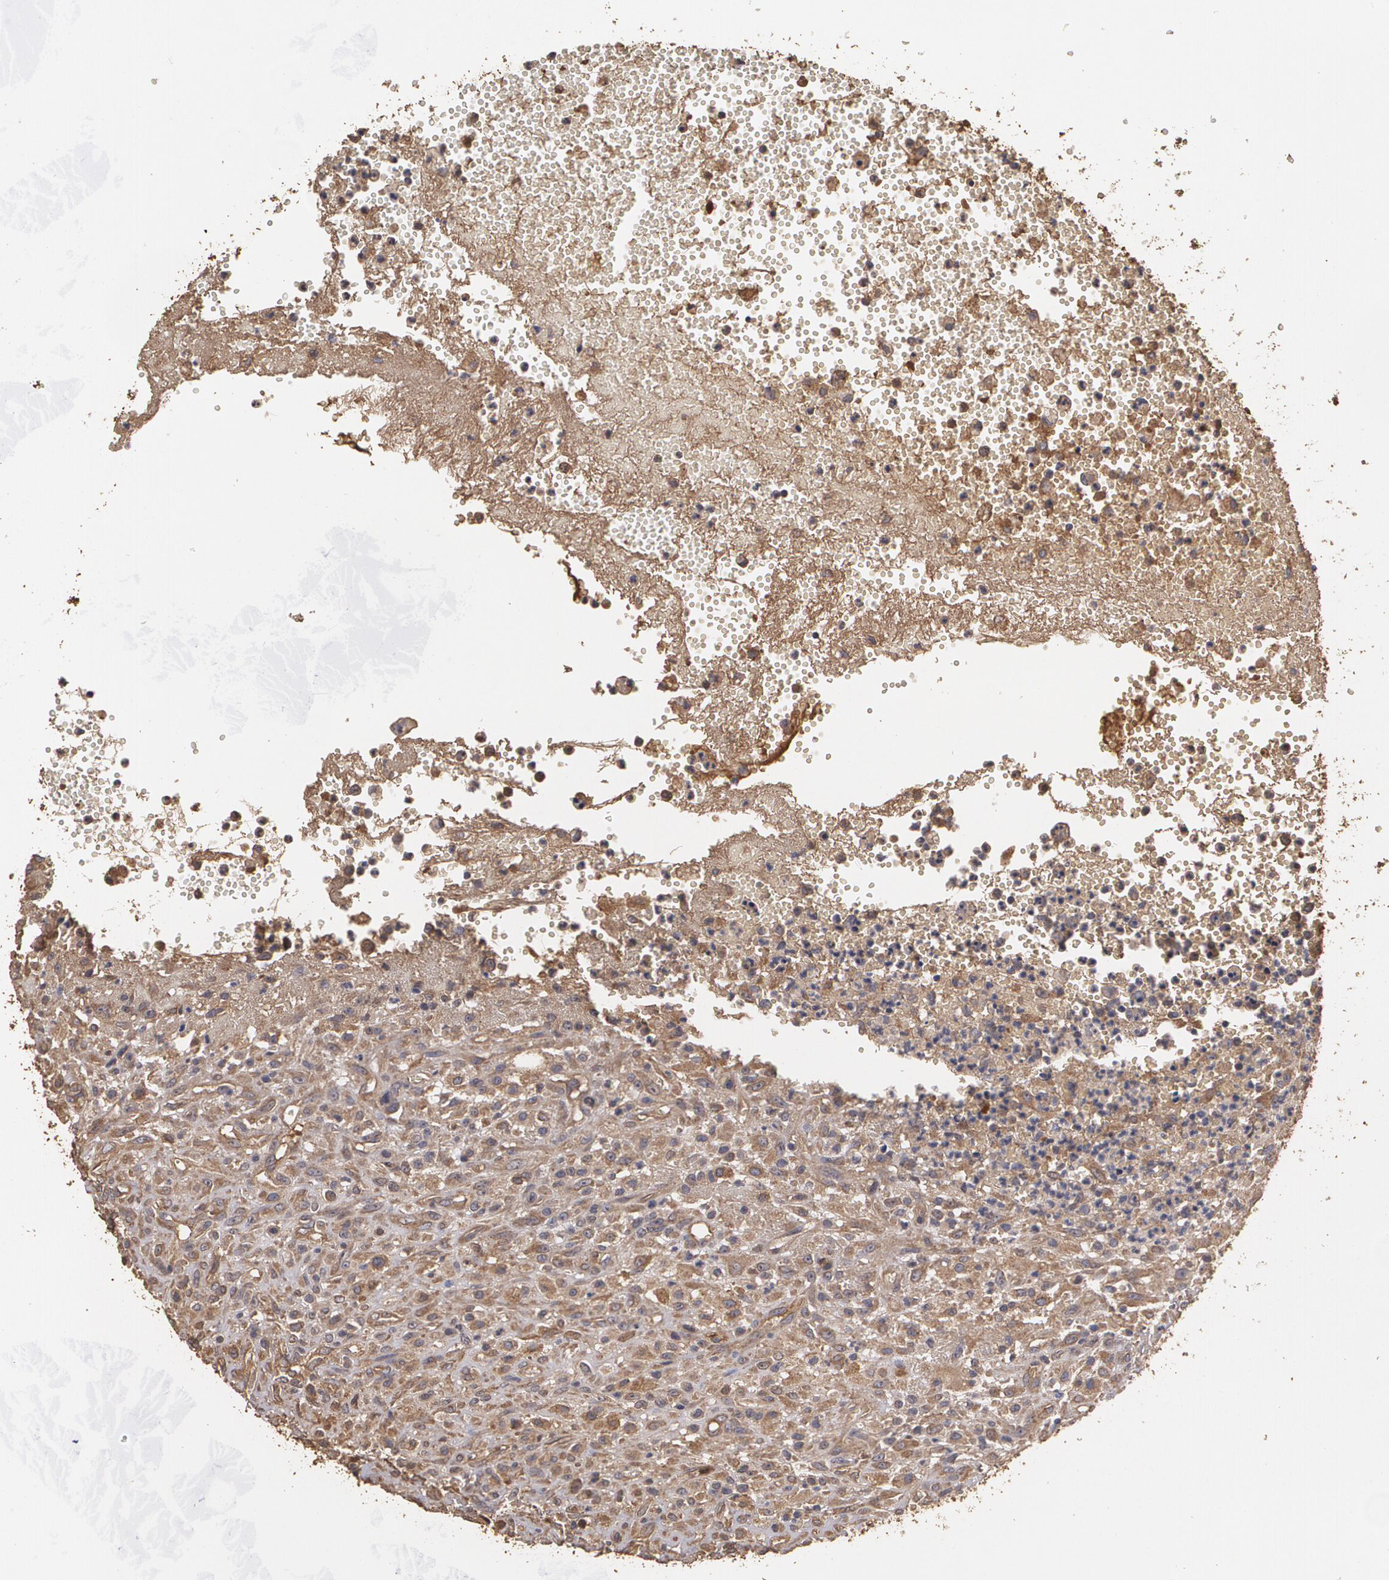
{"staining": {"intensity": "moderate", "quantity": ">75%", "location": "cytoplasmic/membranous"}, "tissue": "glioma", "cell_type": "Tumor cells", "image_type": "cancer", "snomed": [{"axis": "morphology", "description": "Glioma, malignant, High grade"}, {"axis": "topography", "description": "Brain"}], "caption": "Brown immunohistochemical staining in glioma exhibits moderate cytoplasmic/membranous staining in approximately >75% of tumor cells.", "gene": "PON1", "patient": {"sex": "male", "age": 66}}